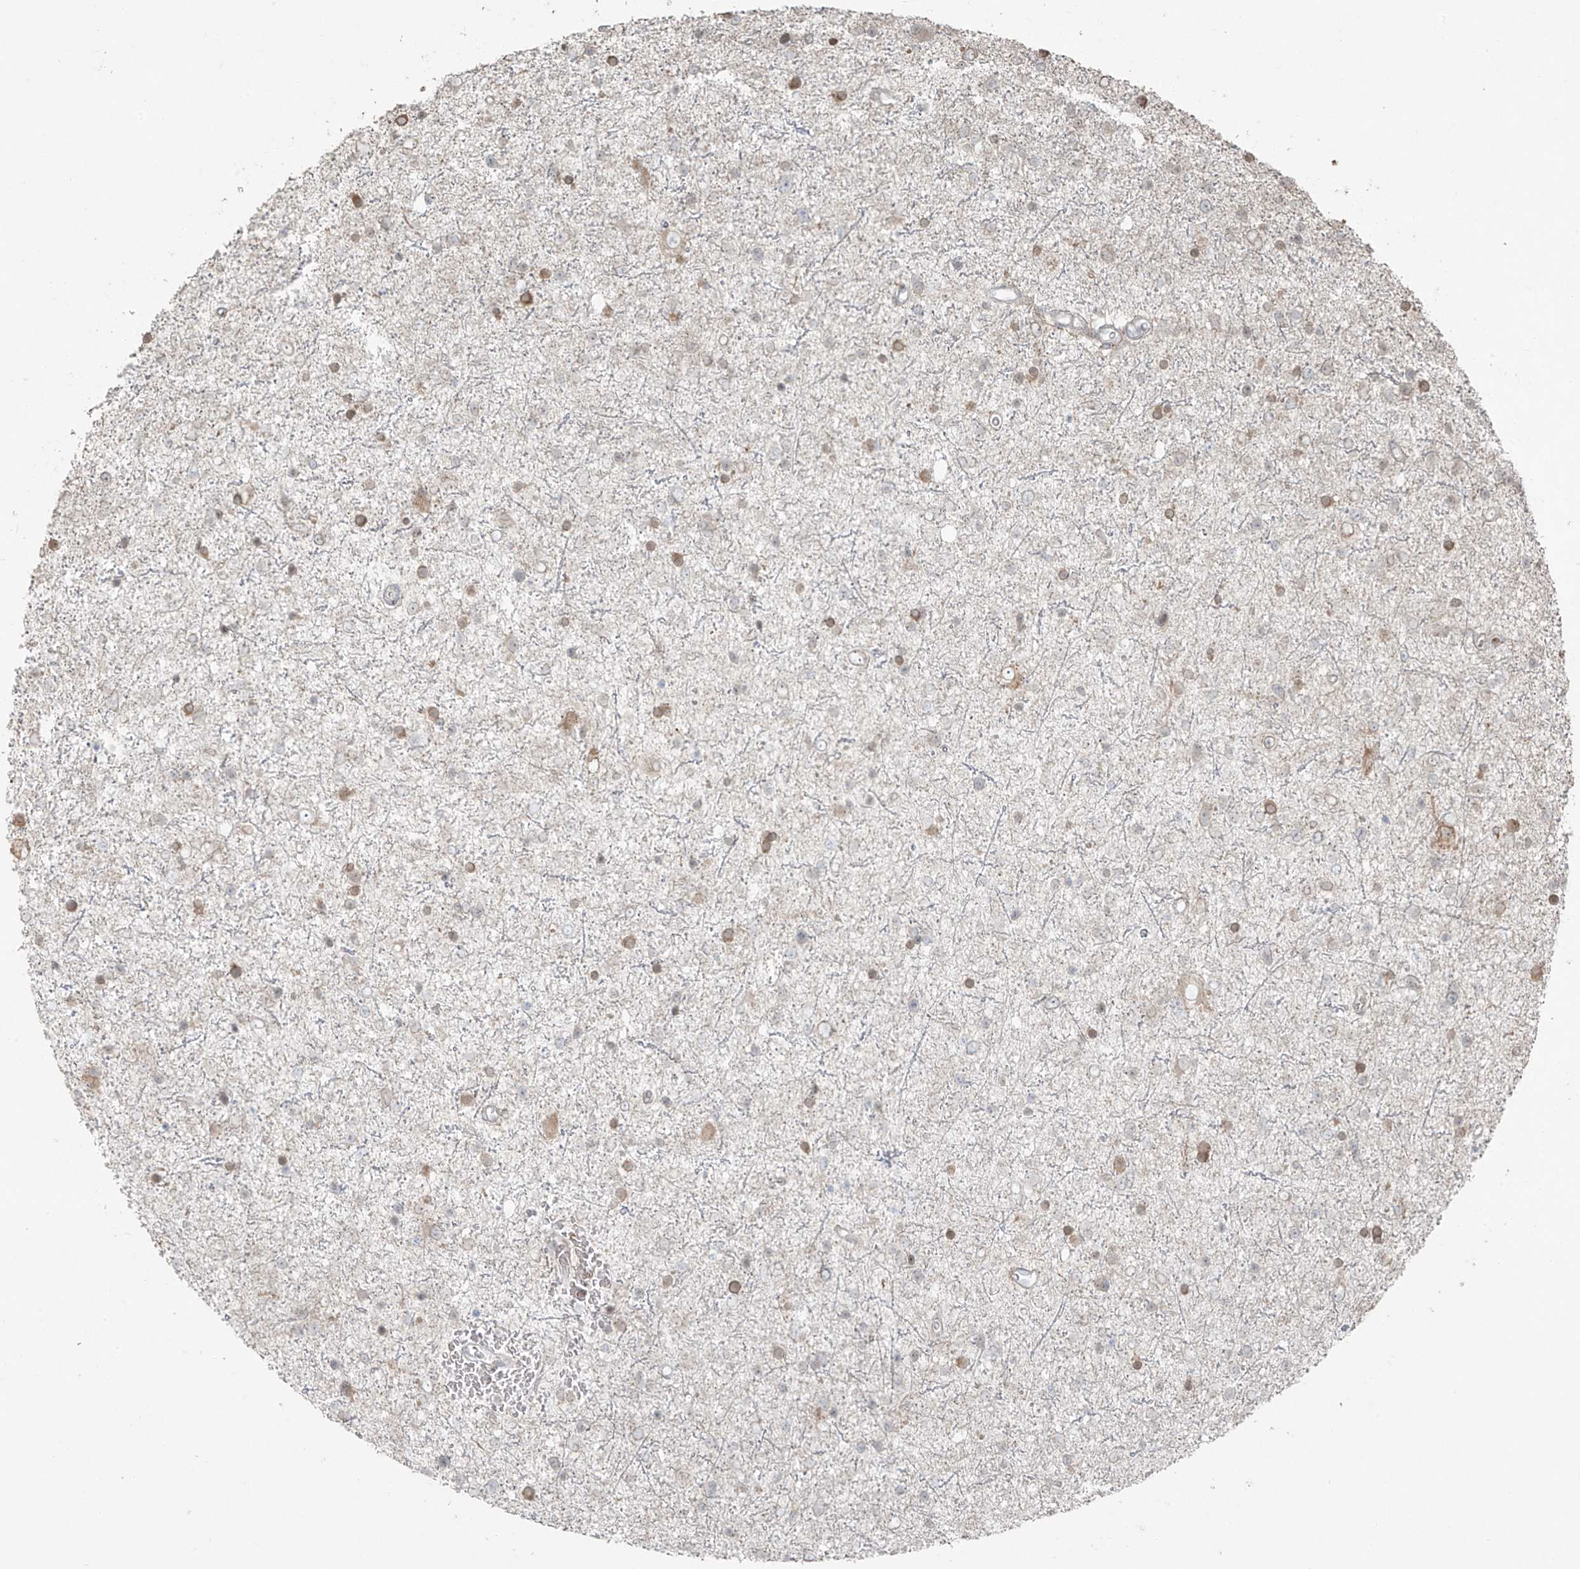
{"staining": {"intensity": "moderate", "quantity": "<25%", "location": "cytoplasmic/membranous"}, "tissue": "glioma", "cell_type": "Tumor cells", "image_type": "cancer", "snomed": [{"axis": "morphology", "description": "Glioma, malignant, Low grade"}, {"axis": "topography", "description": "Brain"}], "caption": "Low-grade glioma (malignant) stained with a brown dye exhibits moderate cytoplasmic/membranous positive expression in about <25% of tumor cells.", "gene": "TTC22", "patient": {"sex": "female", "age": 37}}